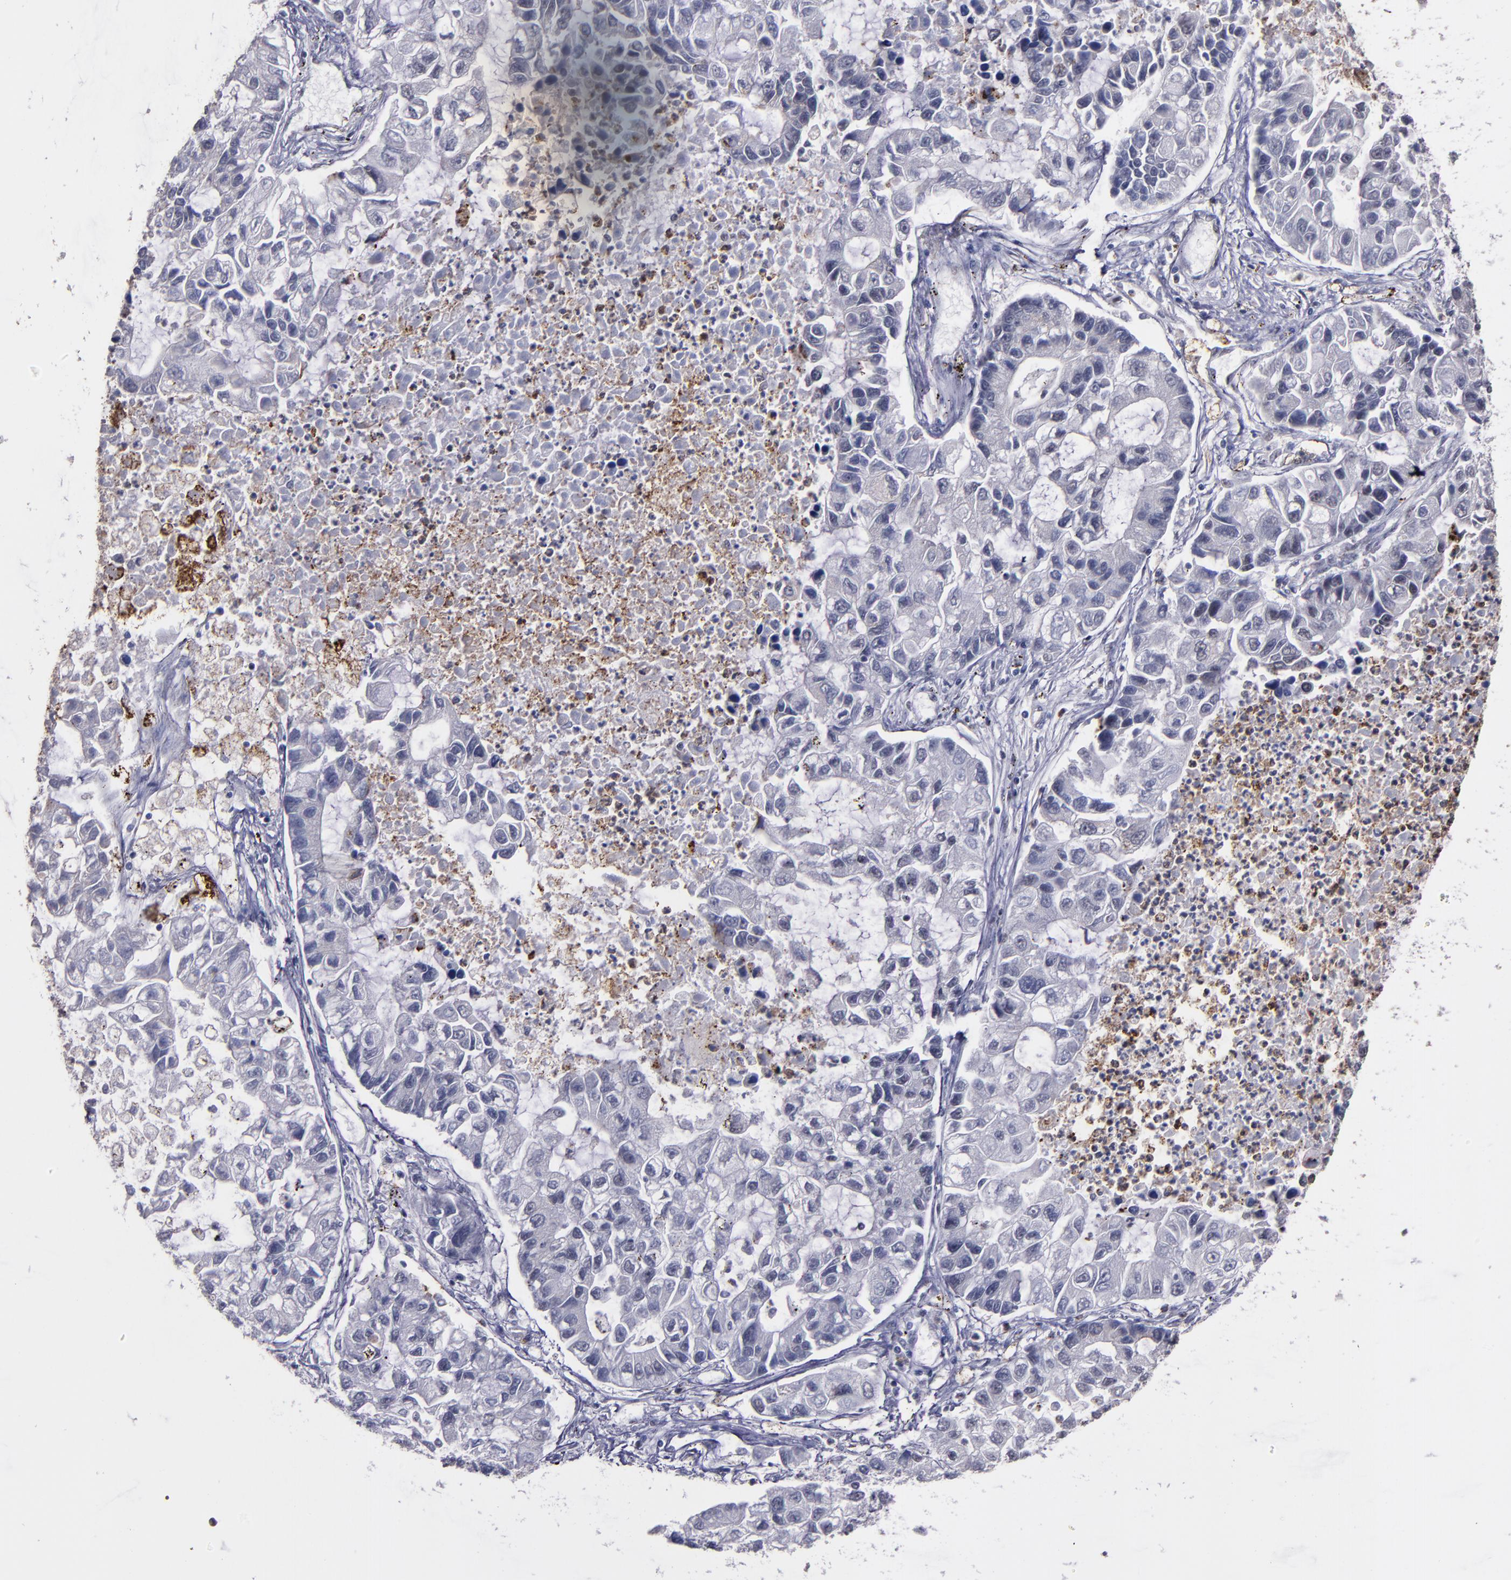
{"staining": {"intensity": "negative", "quantity": "none", "location": "none"}, "tissue": "lung cancer", "cell_type": "Tumor cells", "image_type": "cancer", "snomed": [{"axis": "morphology", "description": "Adenocarcinoma, NOS"}, {"axis": "topography", "description": "Lung"}], "caption": "High power microscopy histopathology image of an immunohistochemistry (IHC) photomicrograph of adenocarcinoma (lung), revealing no significant expression in tumor cells.", "gene": "PPP4R3A", "patient": {"sex": "female", "age": 51}}